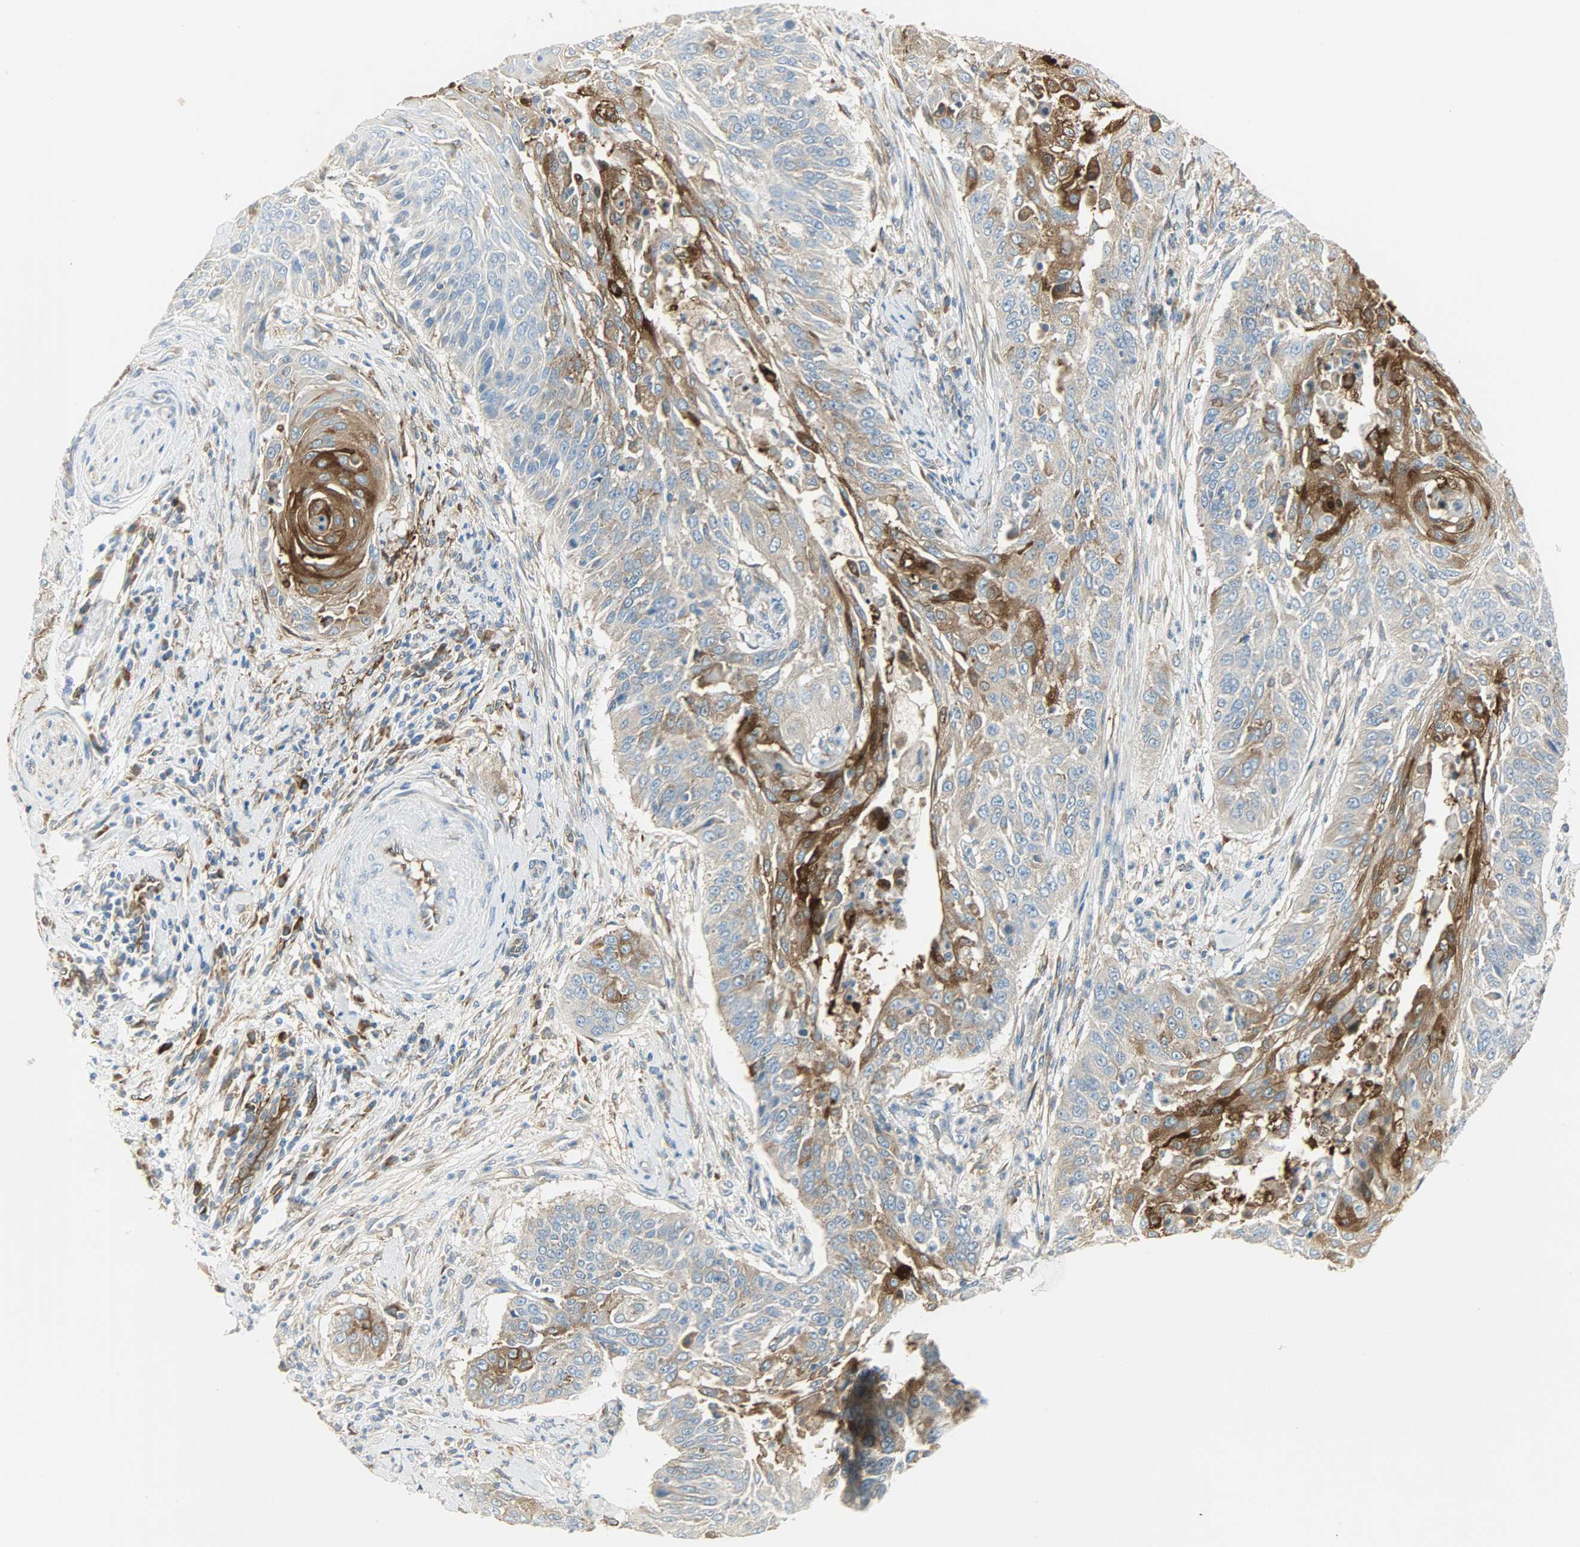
{"staining": {"intensity": "strong", "quantity": "25%-75%", "location": "cytoplasmic/membranous"}, "tissue": "cervical cancer", "cell_type": "Tumor cells", "image_type": "cancer", "snomed": [{"axis": "morphology", "description": "Squamous cell carcinoma, NOS"}, {"axis": "topography", "description": "Cervix"}], "caption": "There is high levels of strong cytoplasmic/membranous expression in tumor cells of cervical cancer, as demonstrated by immunohistochemical staining (brown color).", "gene": "WARS1", "patient": {"sex": "female", "age": 33}}